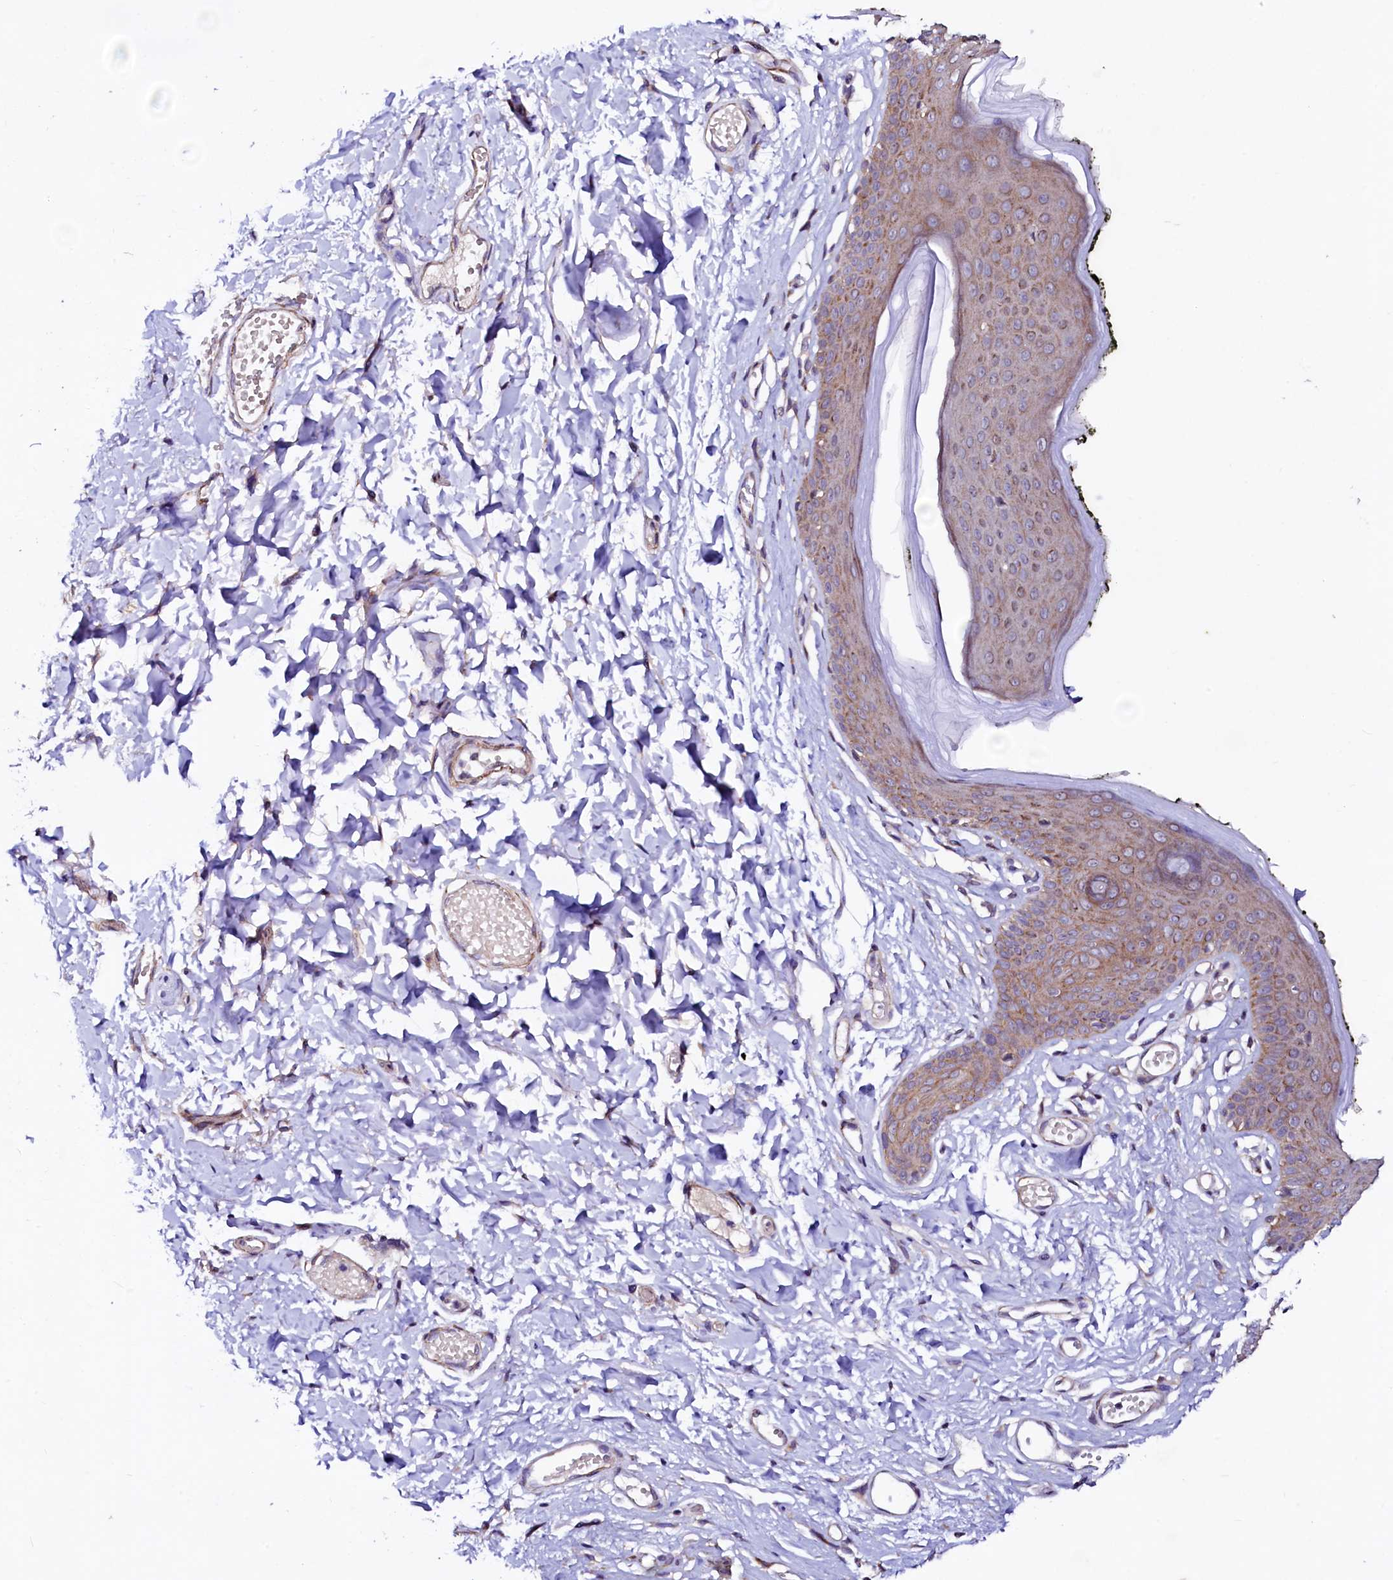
{"staining": {"intensity": "weak", "quantity": "25%-75%", "location": "cytoplasmic/membranous"}, "tissue": "skin", "cell_type": "Epidermal cells", "image_type": "normal", "snomed": [{"axis": "morphology", "description": "Normal tissue, NOS"}, {"axis": "morphology", "description": "Inflammation, NOS"}, {"axis": "topography", "description": "Vulva"}], "caption": "Epidermal cells show low levels of weak cytoplasmic/membranous expression in about 25%-75% of cells in benign skin. (brown staining indicates protein expression, while blue staining denotes nuclei).", "gene": "GPR176", "patient": {"sex": "female", "age": 84}}